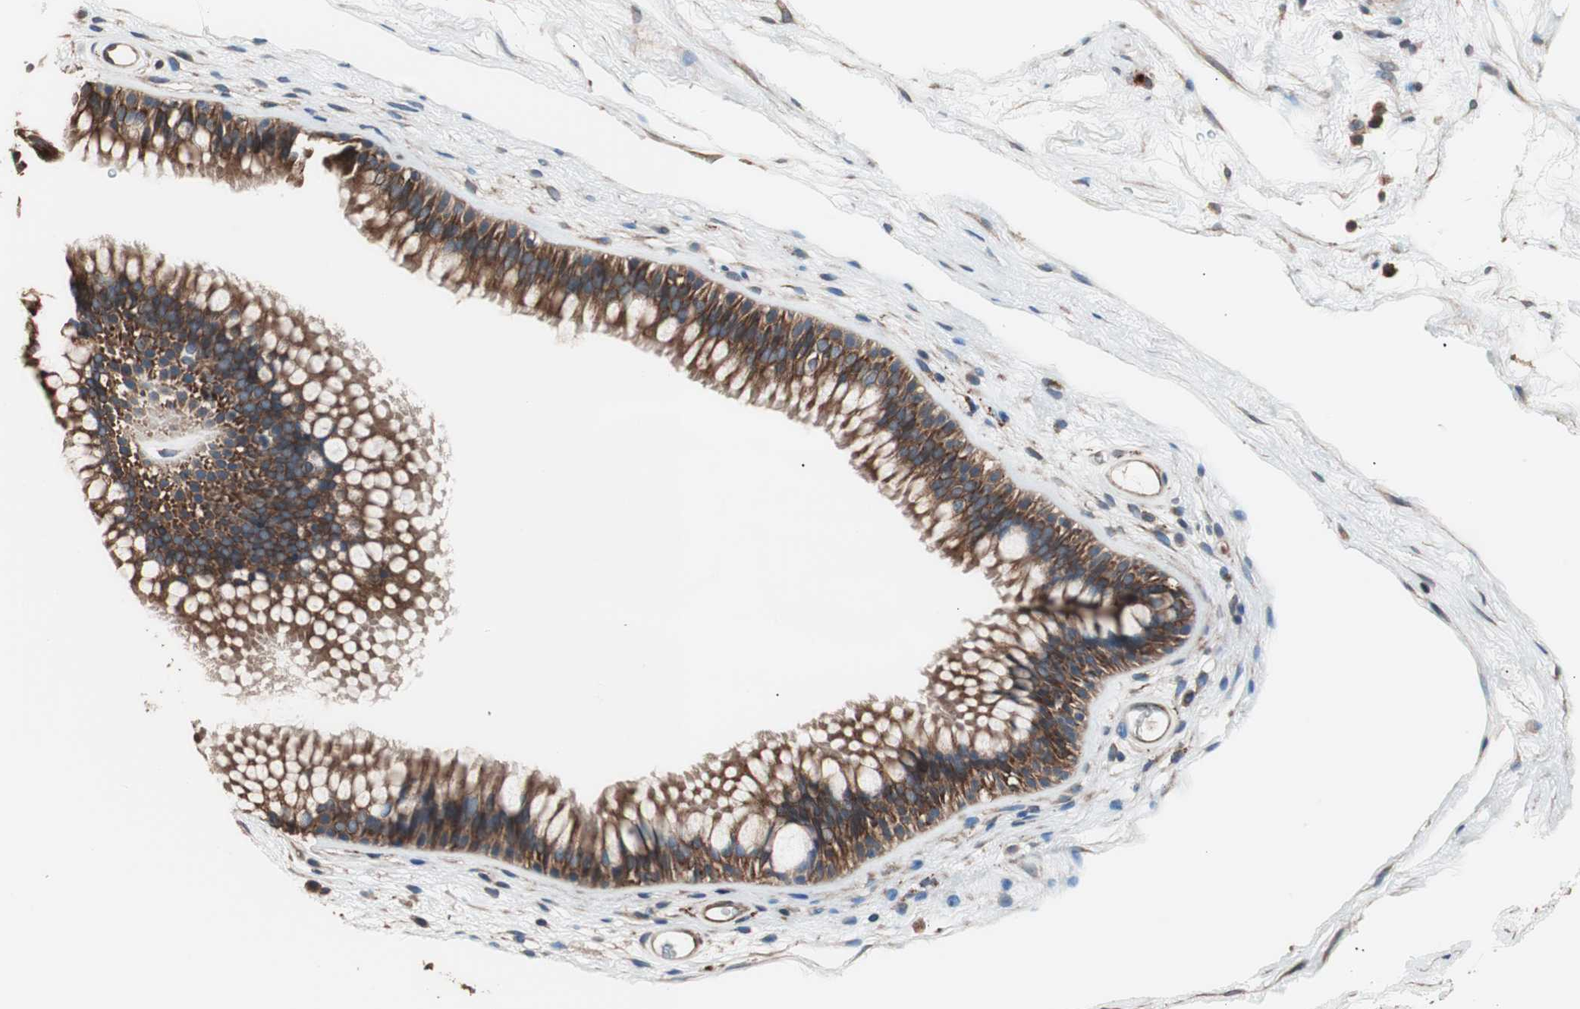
{"staining": {"intensity": "strong", "quantity": ">75%", "location": "cytoplasmic/membranous"}, "tissue": "nasopharynx", "cell_type": "Respiratory epithelial cells", "image_type": "normal", "snomed": [{"axis": "morphology", "description": "Normal tissue, NOS"}, {"axis": "morphology", "description": "Inflammation, NOS"}, {"axis": "topography", "description": "Nasopharynx"}], "caption": "Nasopharynx stained with DAB (3,3'-diaminobenzidine) immunohistochemistry shows high levels of strong cytoplasmic/membranous positivity in approximately >75% of respiratory epithelial cells.", "gene": "CCT3", "patient": {"sex": "male", "age": 48}}